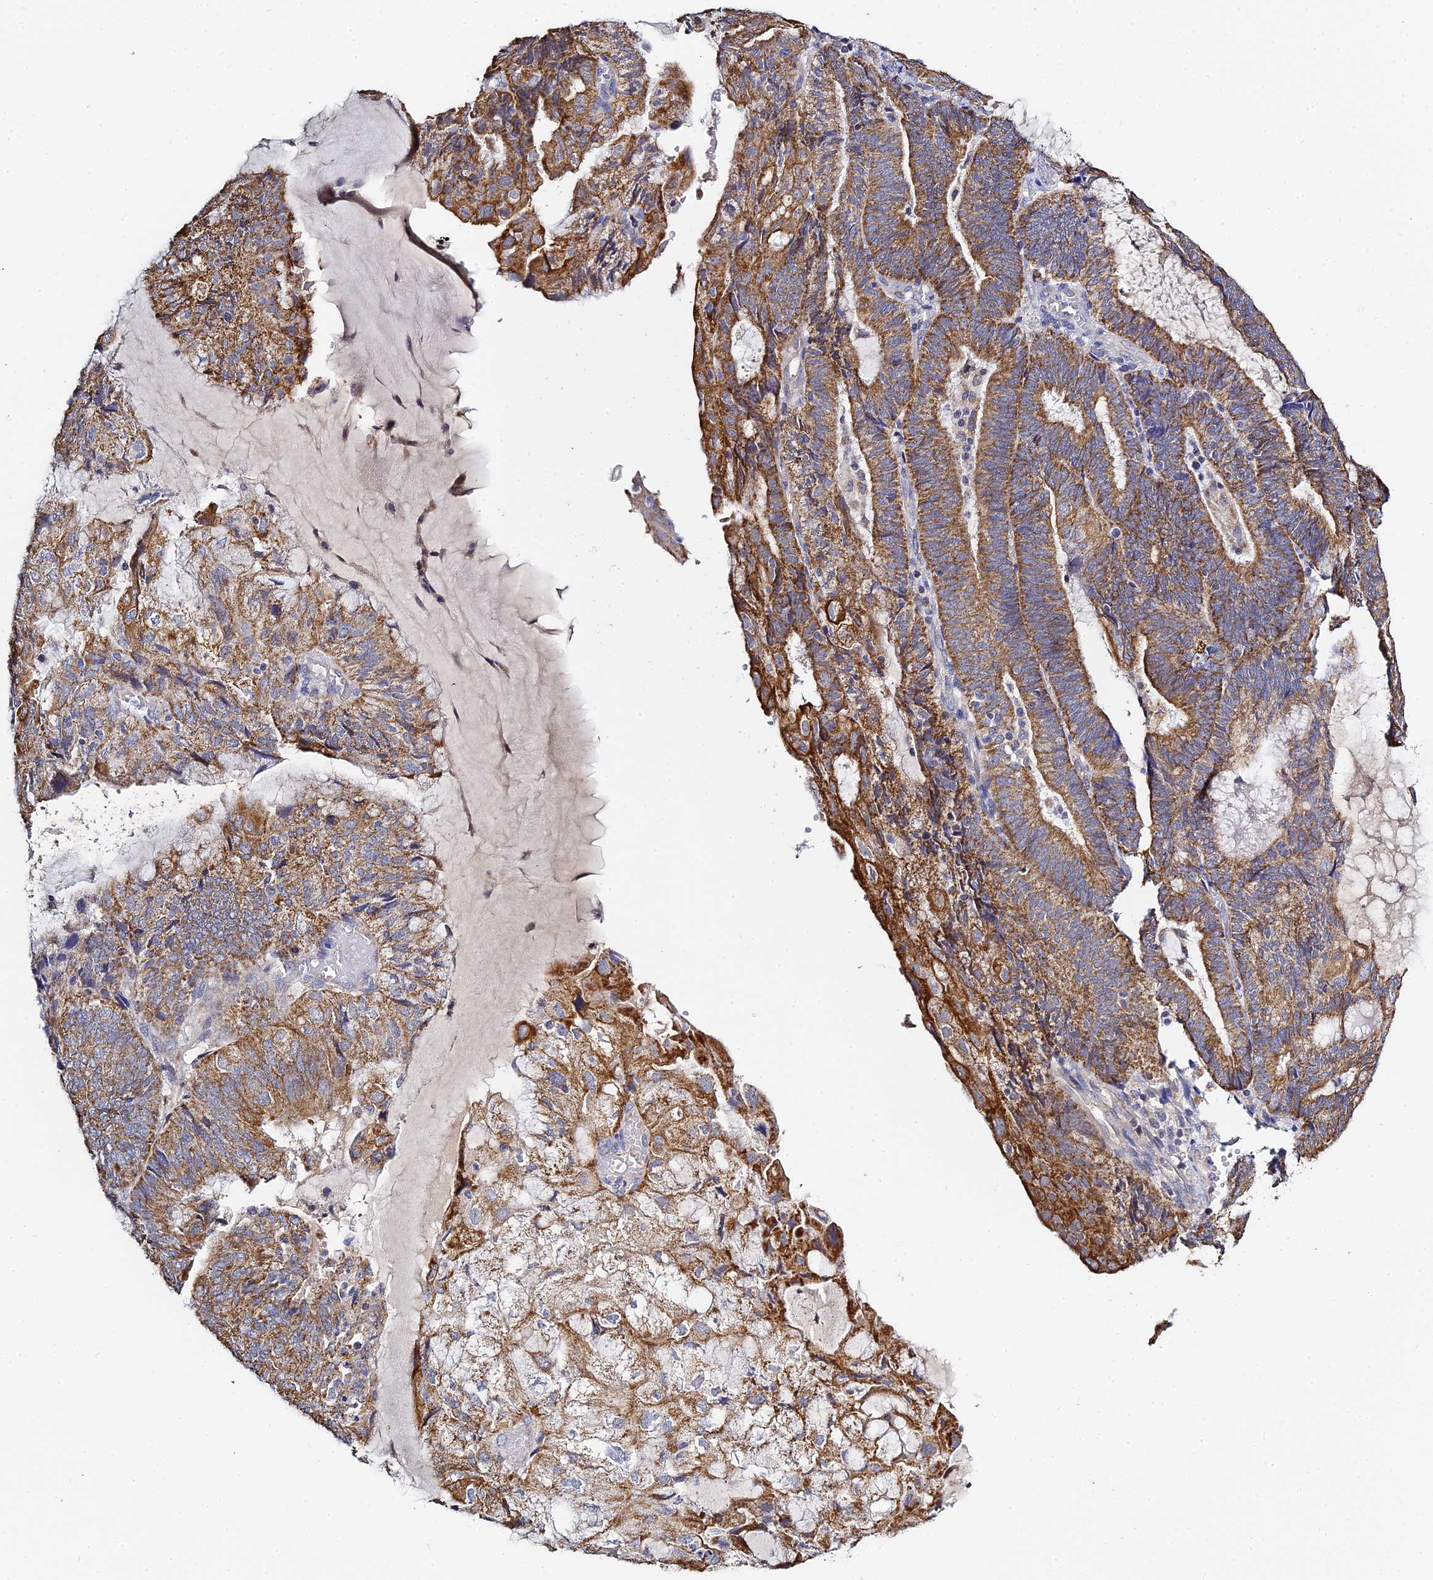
{"staining": {"intensity": "moderate", "quantity": ">75%", "location": "cytoplasmic/membranous"}, "tissue": "endometrial cancer", "cell_type": "Tumor cells", "image_type": "cancer", "snomed": [{"axis": "morphology", "description": "Adenocarcinoma, NOS"}, {"axis": "topography", "description": "Endometrium"}], "caption": "Moderate cytoplasmic/membranous expression is seen in about >75% of tumor cells in endometrial adenocarcinoma.", "gene": "ZXDA", "patient": {"sex": "female", "age": 81}}